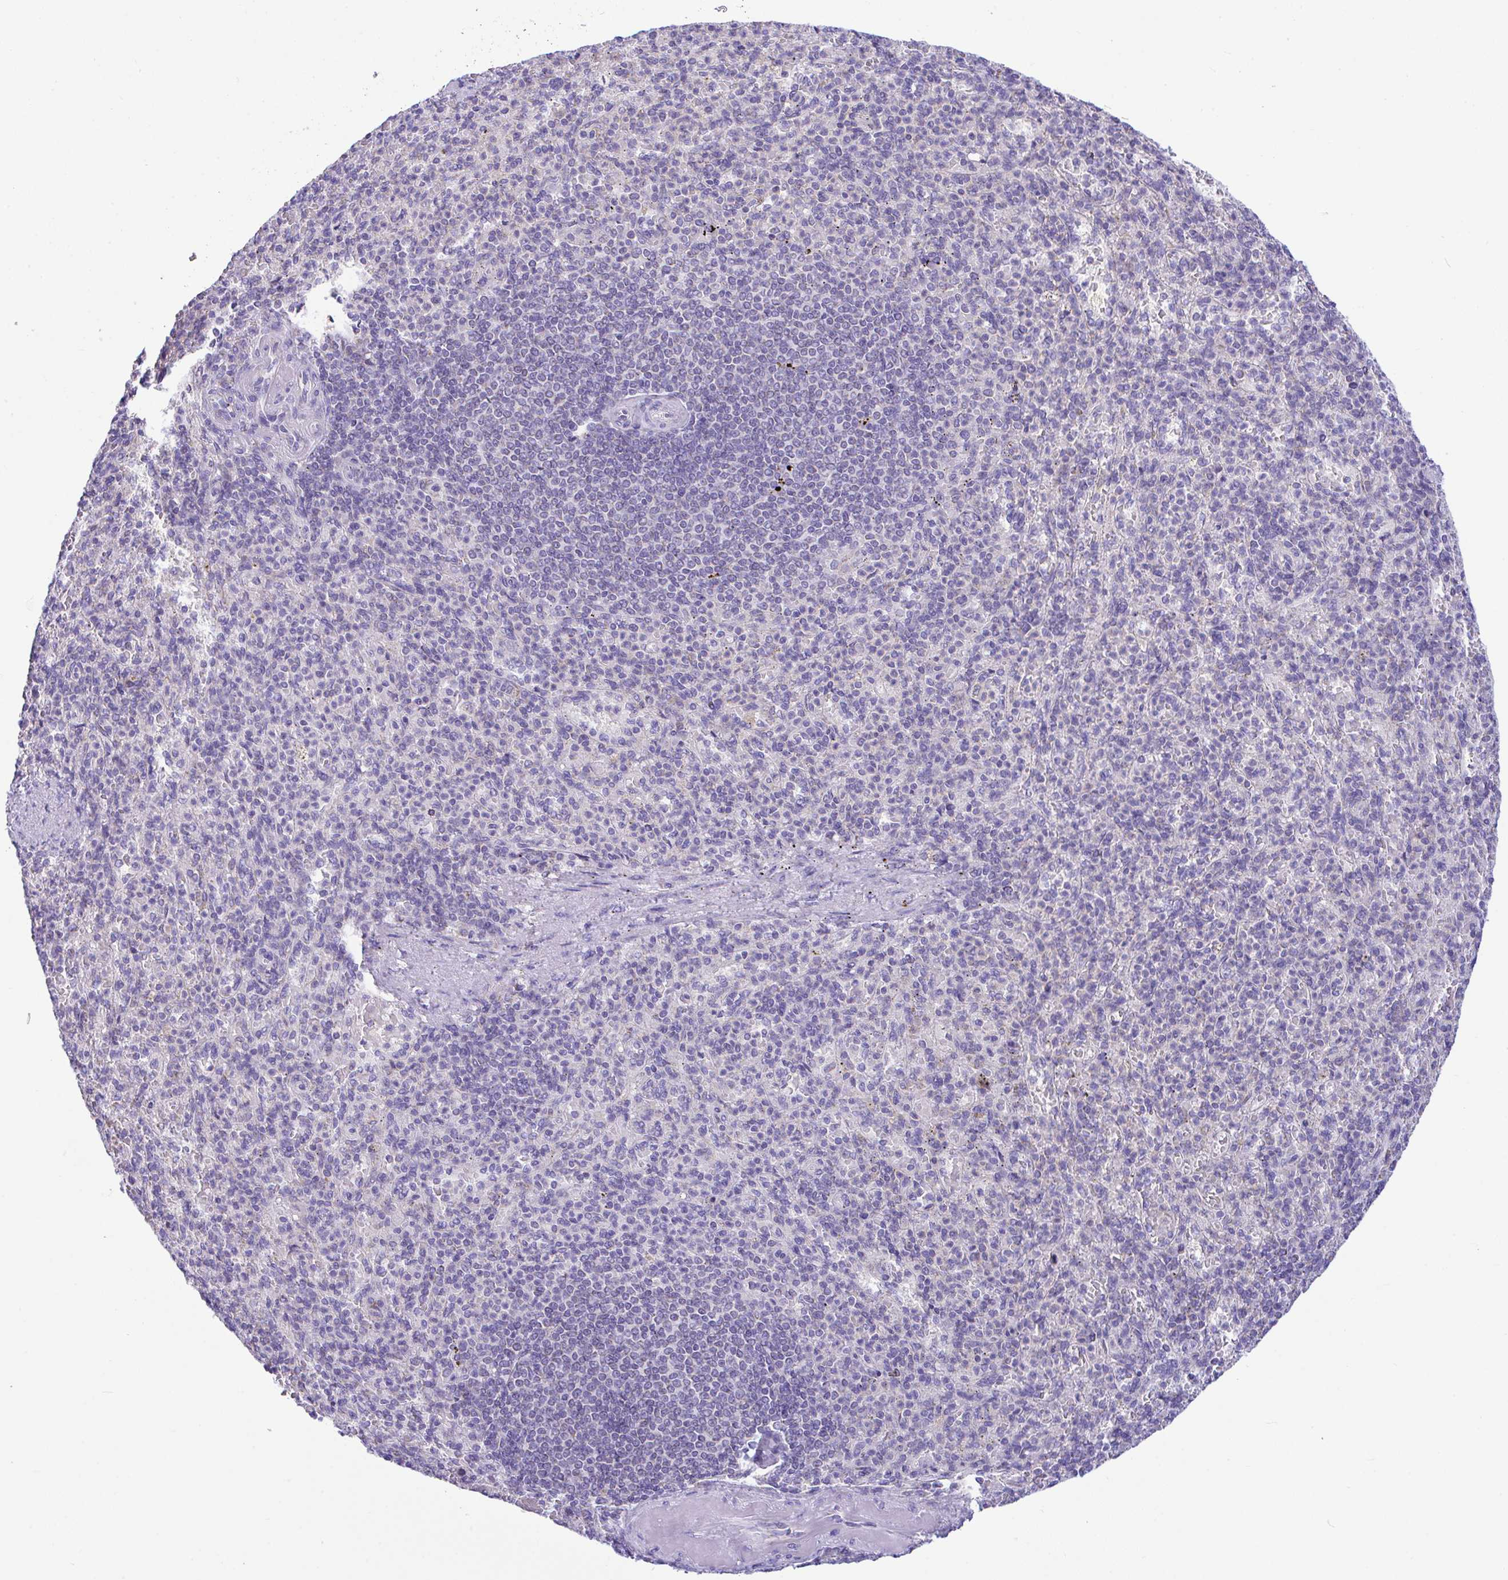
{"staining": {"intensity": "negative", "quantity": "none", "location": "none"}, "tissue": "spleen", "cell_type": "Cells in red pulp", "image_type": "normal", "snomed": [{"axis": "morphology", "description": "Normal tissue, NOS"}, {"axis": "topography", "description": "Spleen"}], "caption": "Histopathology image shows no protein positivity in cells in red pulp of benign spleen. (DAB (3,3'-diaminobenzidine) immunohistochemistry, high magnification).", "gene": "NLRP8", "patient": {"sex": "female", "age": 74}}